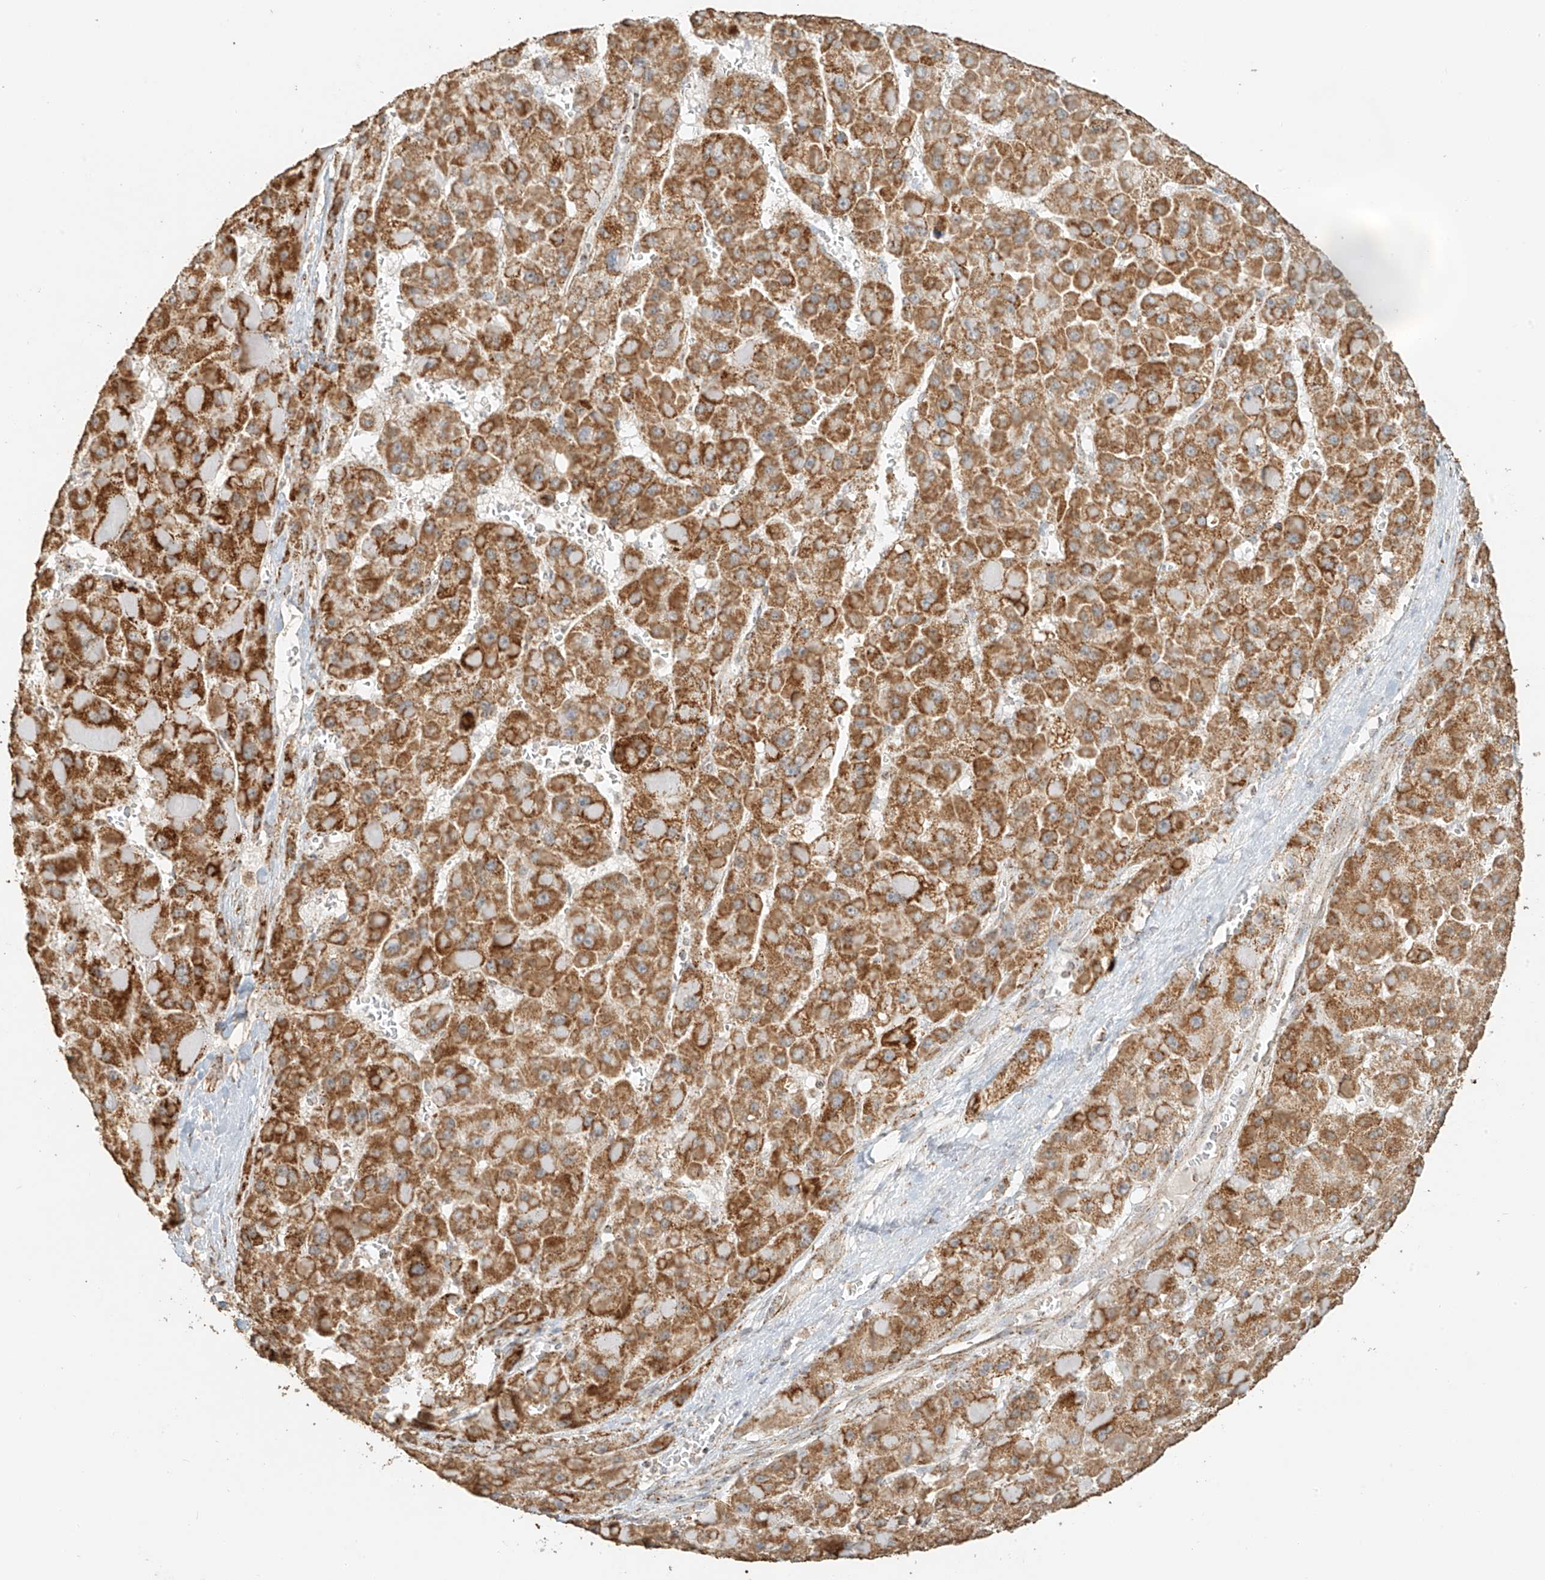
{"staining": {"intensity": "strong", "quantity": ">75%", "location": "cytoplasmic/membranous"}, "tissue": "liver cancer", "cell_type": "Tumor cells", "image_type": "cancer", "snomed": [{"axis": "morphology", "description": "Carcinoma, Hepatocellular, NOS"}, {"axis": "topography", "description": "Liver"}], "caption": "High-power microscopy captured an immunohistochemistry image of hepatocellular carcinoma (liver), revealing strong cytoplasmic/membranous expression in about >75% of tumor cells.", "gene": "MIPEP", "patient": {"sex": "female", "age": 73}}